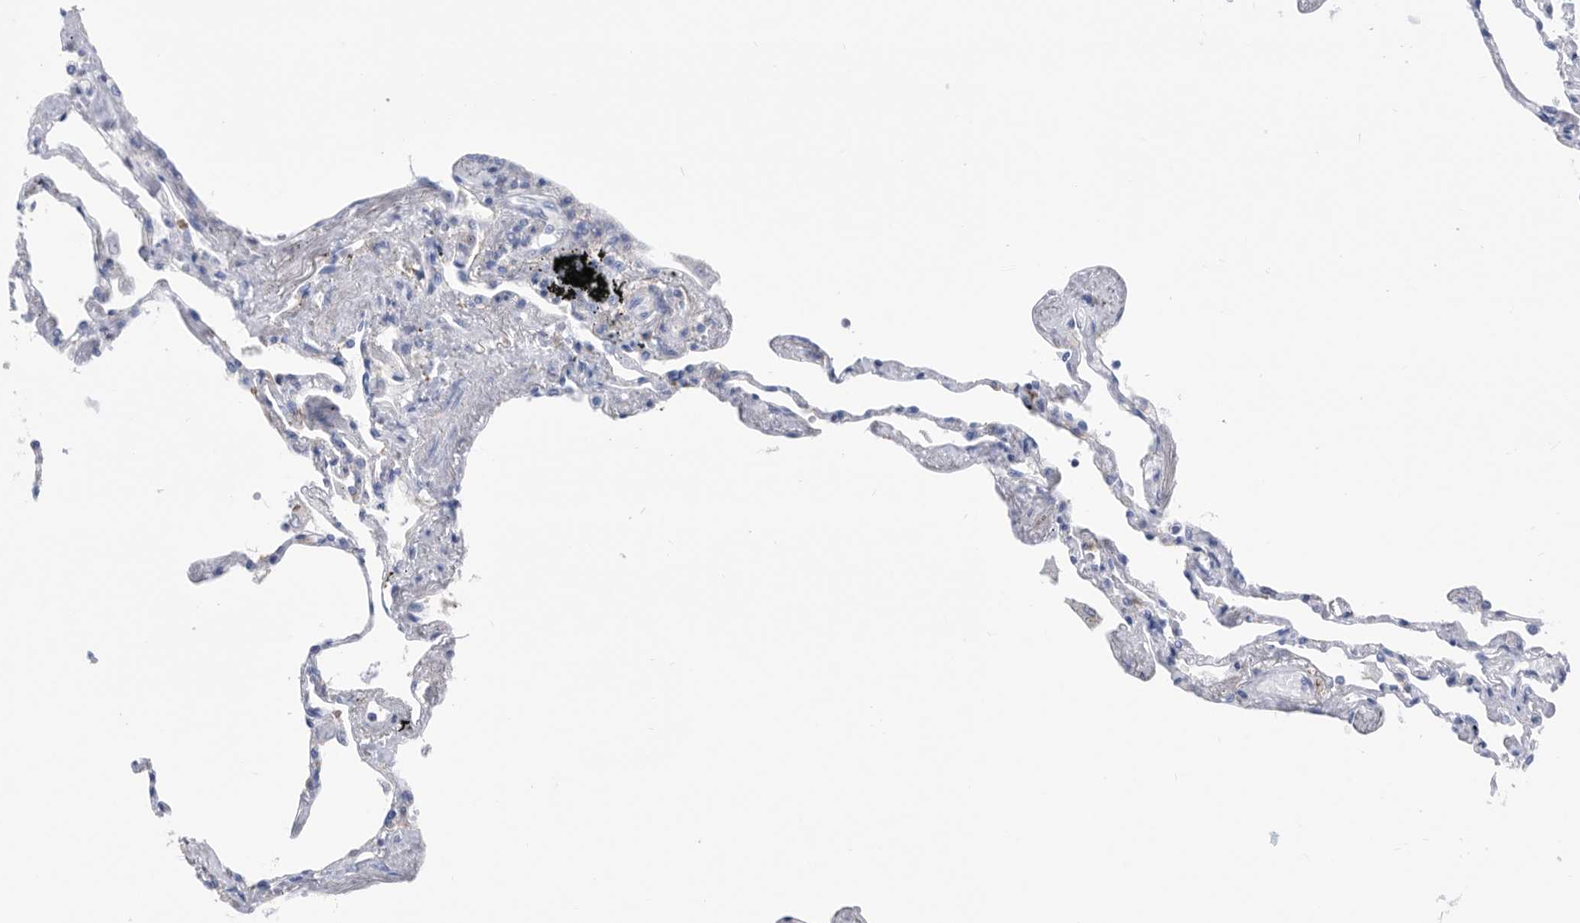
{"staining": {"intensity": "negative", "quantity": "none", "location": "none"}, "tissue": "lung", "cell_type": "Alveolar cells", "image_type": "normal", "snomed": [{"axis": "morphology", "description": "Normal tissue, NOS"}, {"axis": "topography", "description": "Lung"}], "caption": "Image shows no significant protein positivity in alveolar cells of unremarkable lung.", "gene": "MS4A4A", "patient": {"sex": "female", "age": 67}}